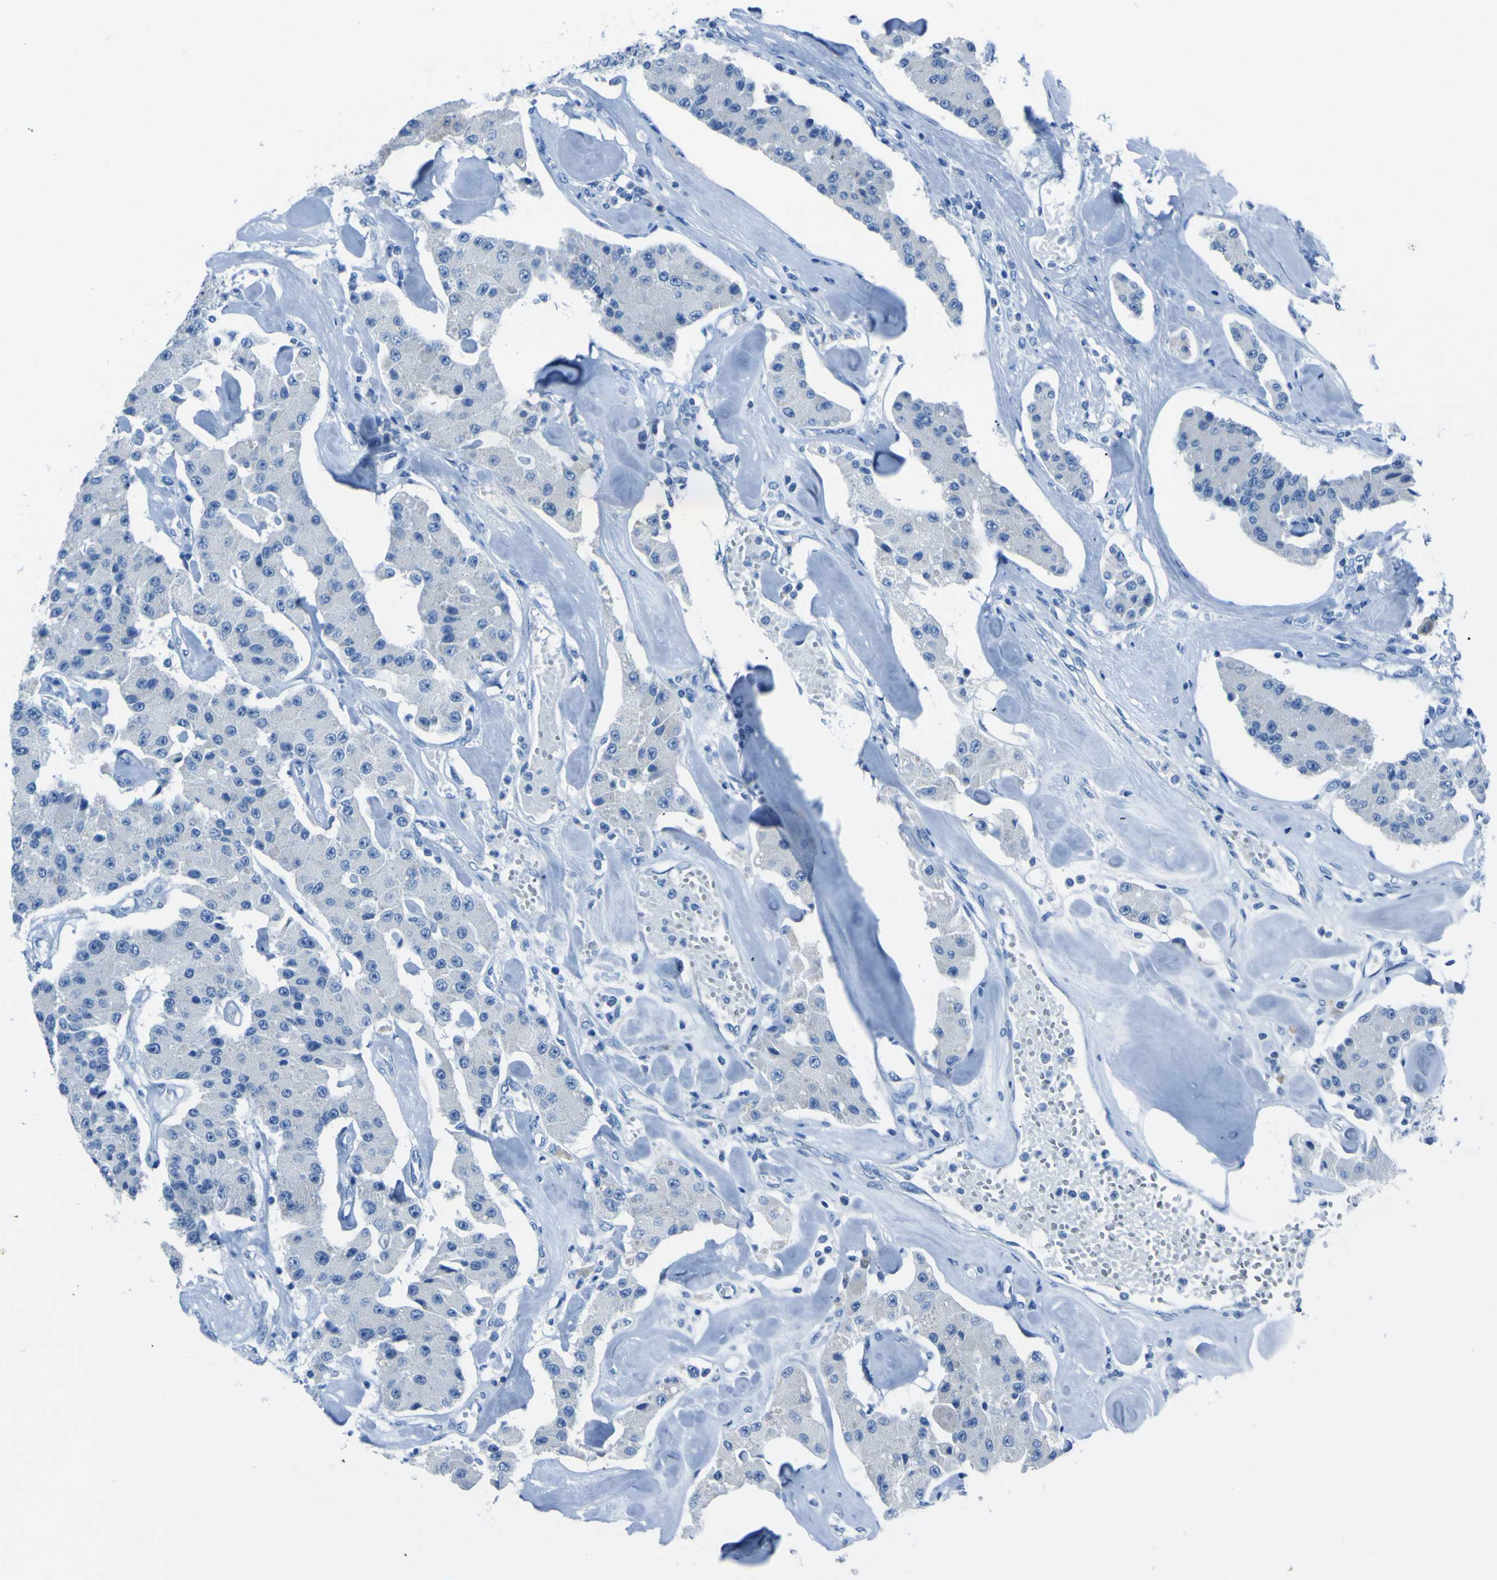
{"staining": {"intensity": "negative", "quantity": "none", "location": "none"}, "tissue": "carcinoid", "cell_type": "Tumor cells", "image_type": "cancer", "snomed": [{"axis": "morphology", "description": "Carcinoid, malignant, NOS"}, {"axis": "topography", "description": "Pancreas"}], "caption": "Tumor cells show no significant staining in malignant carcinoid.", "gene": "PHKG1", "patient": {"sex": "male", "age": 41}}